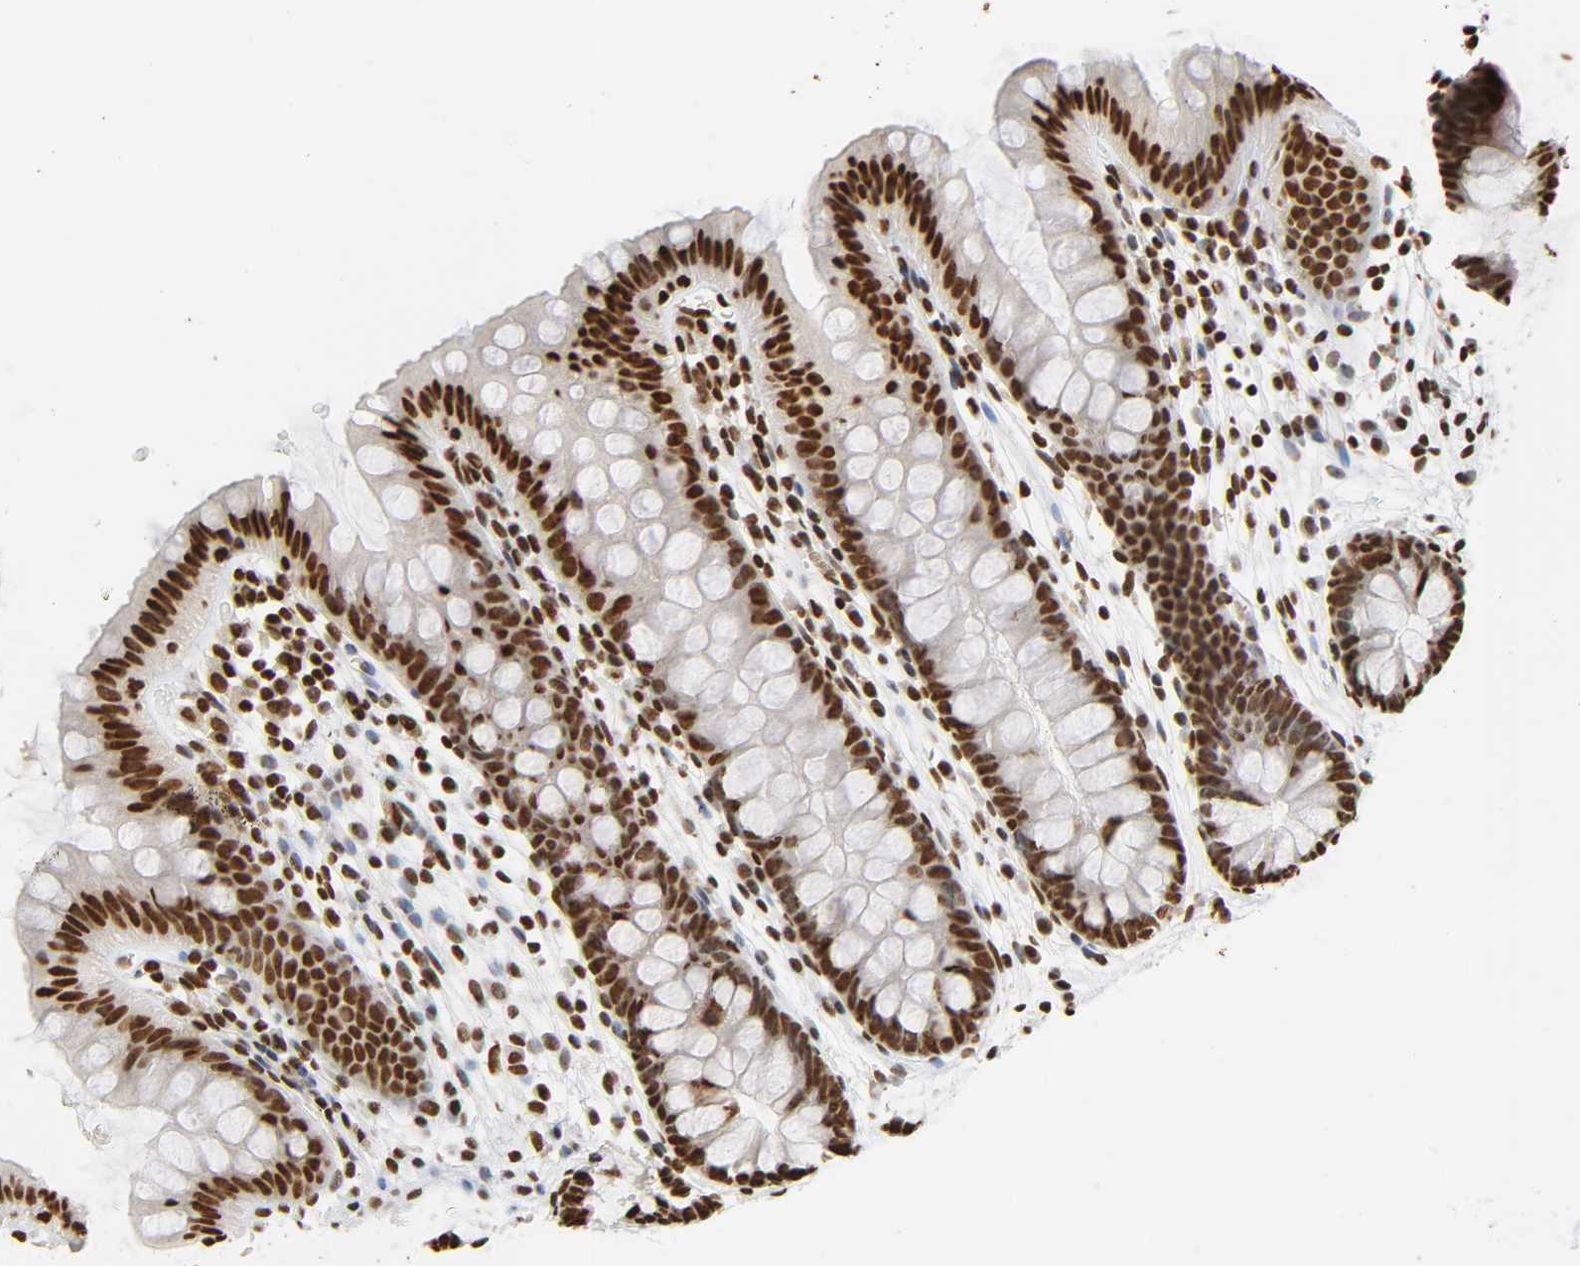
{"staining": {"intensity": "strong", "quantity": ">75%", "location": "nuclear"}, "tissue": "colon", "cell_type": "Endothelial cells", "image_type": "normal", "snomed": [{"axis": "morphology", "description": "Normal tissue, NOS"}, {"axis": "topography", "description": "Smooth muscle"}, {"axis": "topography", "description": "Colon"}], "caption": "Benign colon was stained to show a protein in brown. There is high levels of strong nuclear positivity in about >75% of endothelial cells. The protein of interest is stained brown, and the nuclei are stained in blue (DAB IHC with brightfield microscopy, high magnification).", "gene": "HNRNPC", "patient": {"sex": "male", "age": 67}}